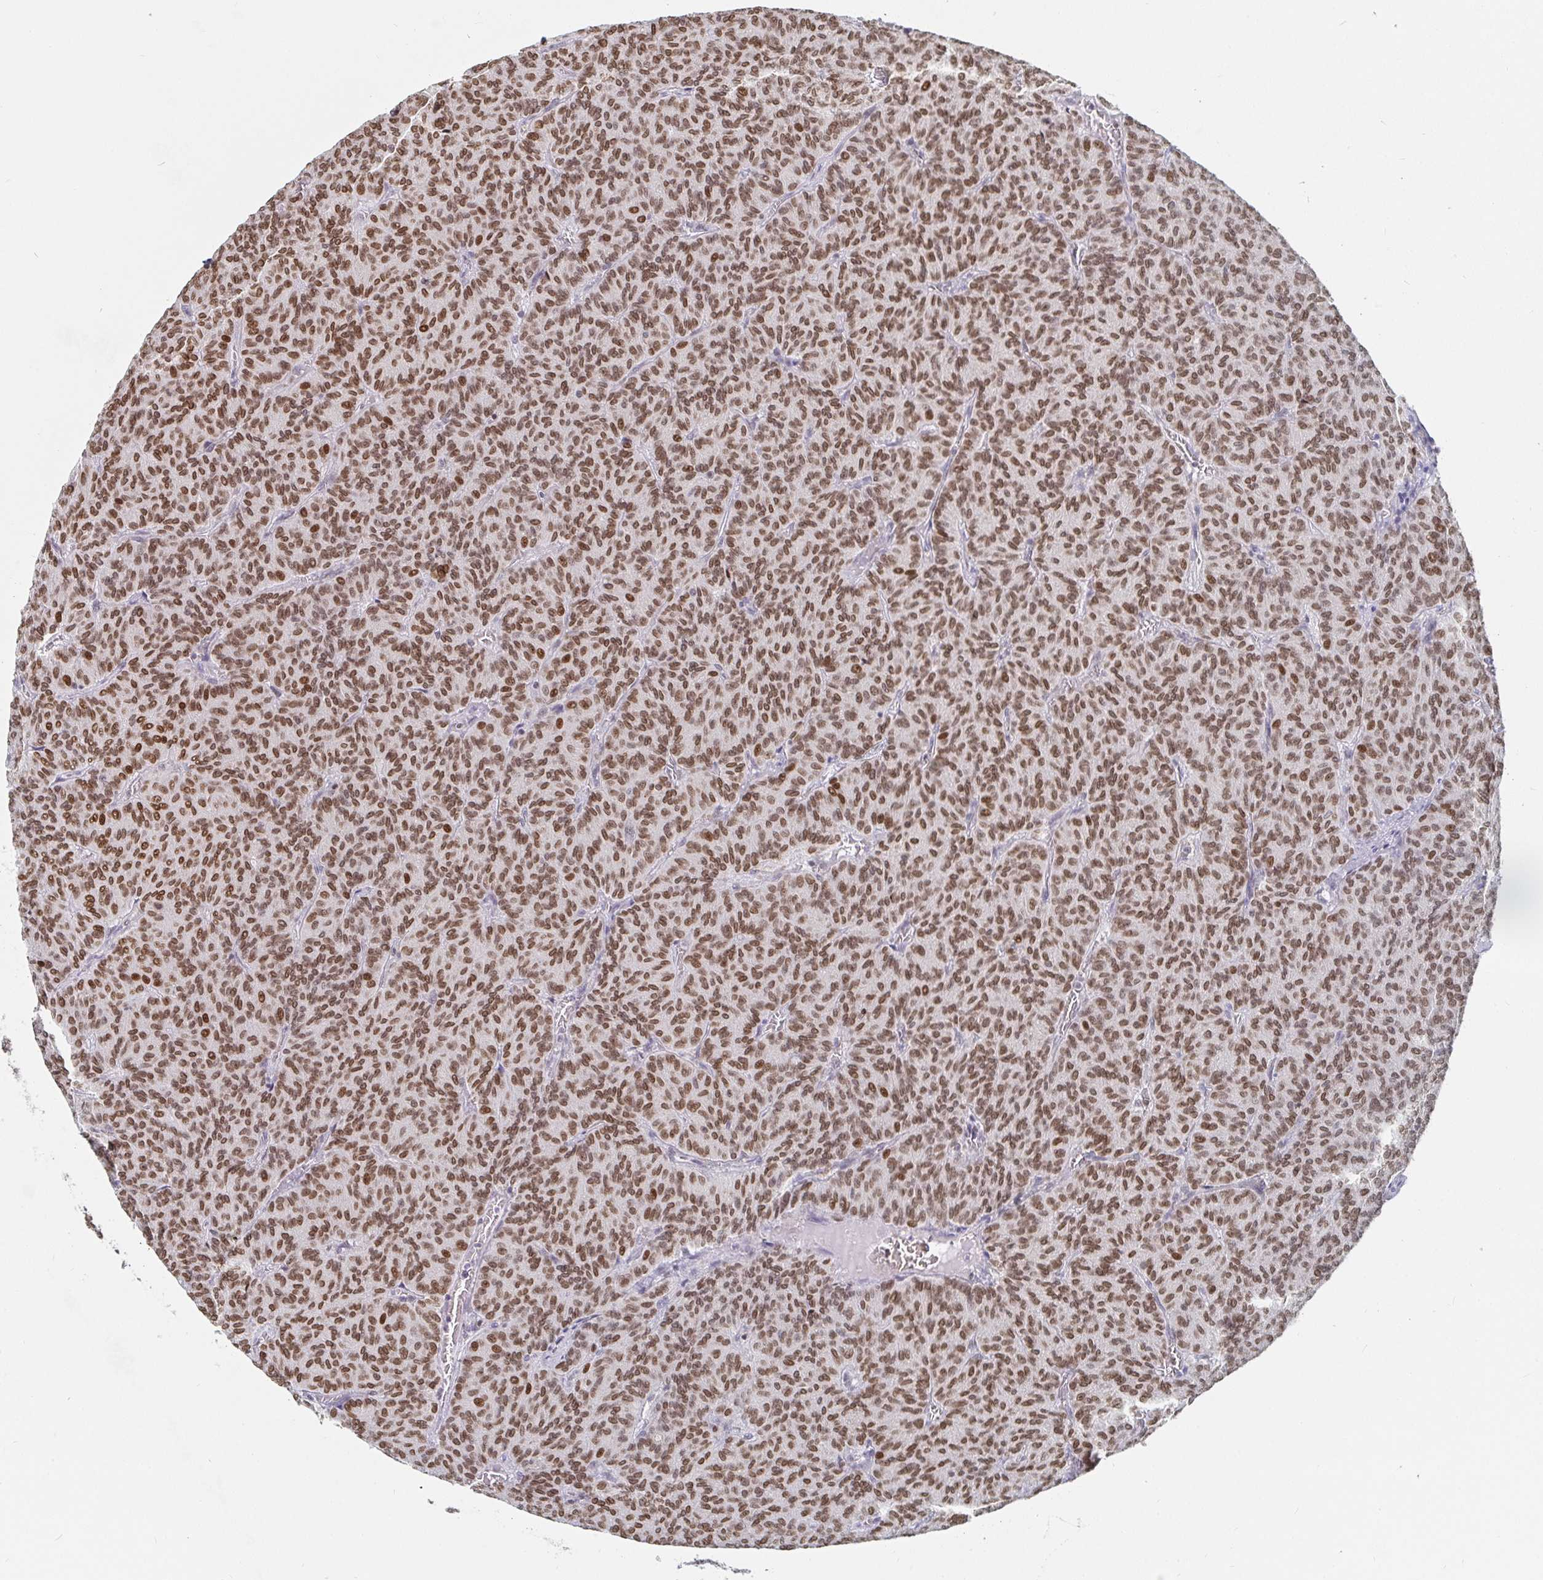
{"staining": {"intensity": "moderate", "quantity": ">75%", "location": "nuclear"}, "tissue": "carcinoid", "cell_type": "Tumor cells", "image_type": "cancer", "snomed": [{"axis": "morphology", "description": "Carcinoid, malignant, NOS"}, {"axis": "topography", "description": "Lung"}], "caption": "Immunohistochemical staining of human malignant carcinoid reveals medium levels of moderate nuclear staining in approximately >75% of tumor cells. The staining is performed using DAB brown chromogen to label protein expression. The nuclei are counter-stained blue using hematoxylin.", "gene": "CHD2", "patient": {"sex": "male", "age": 61}}